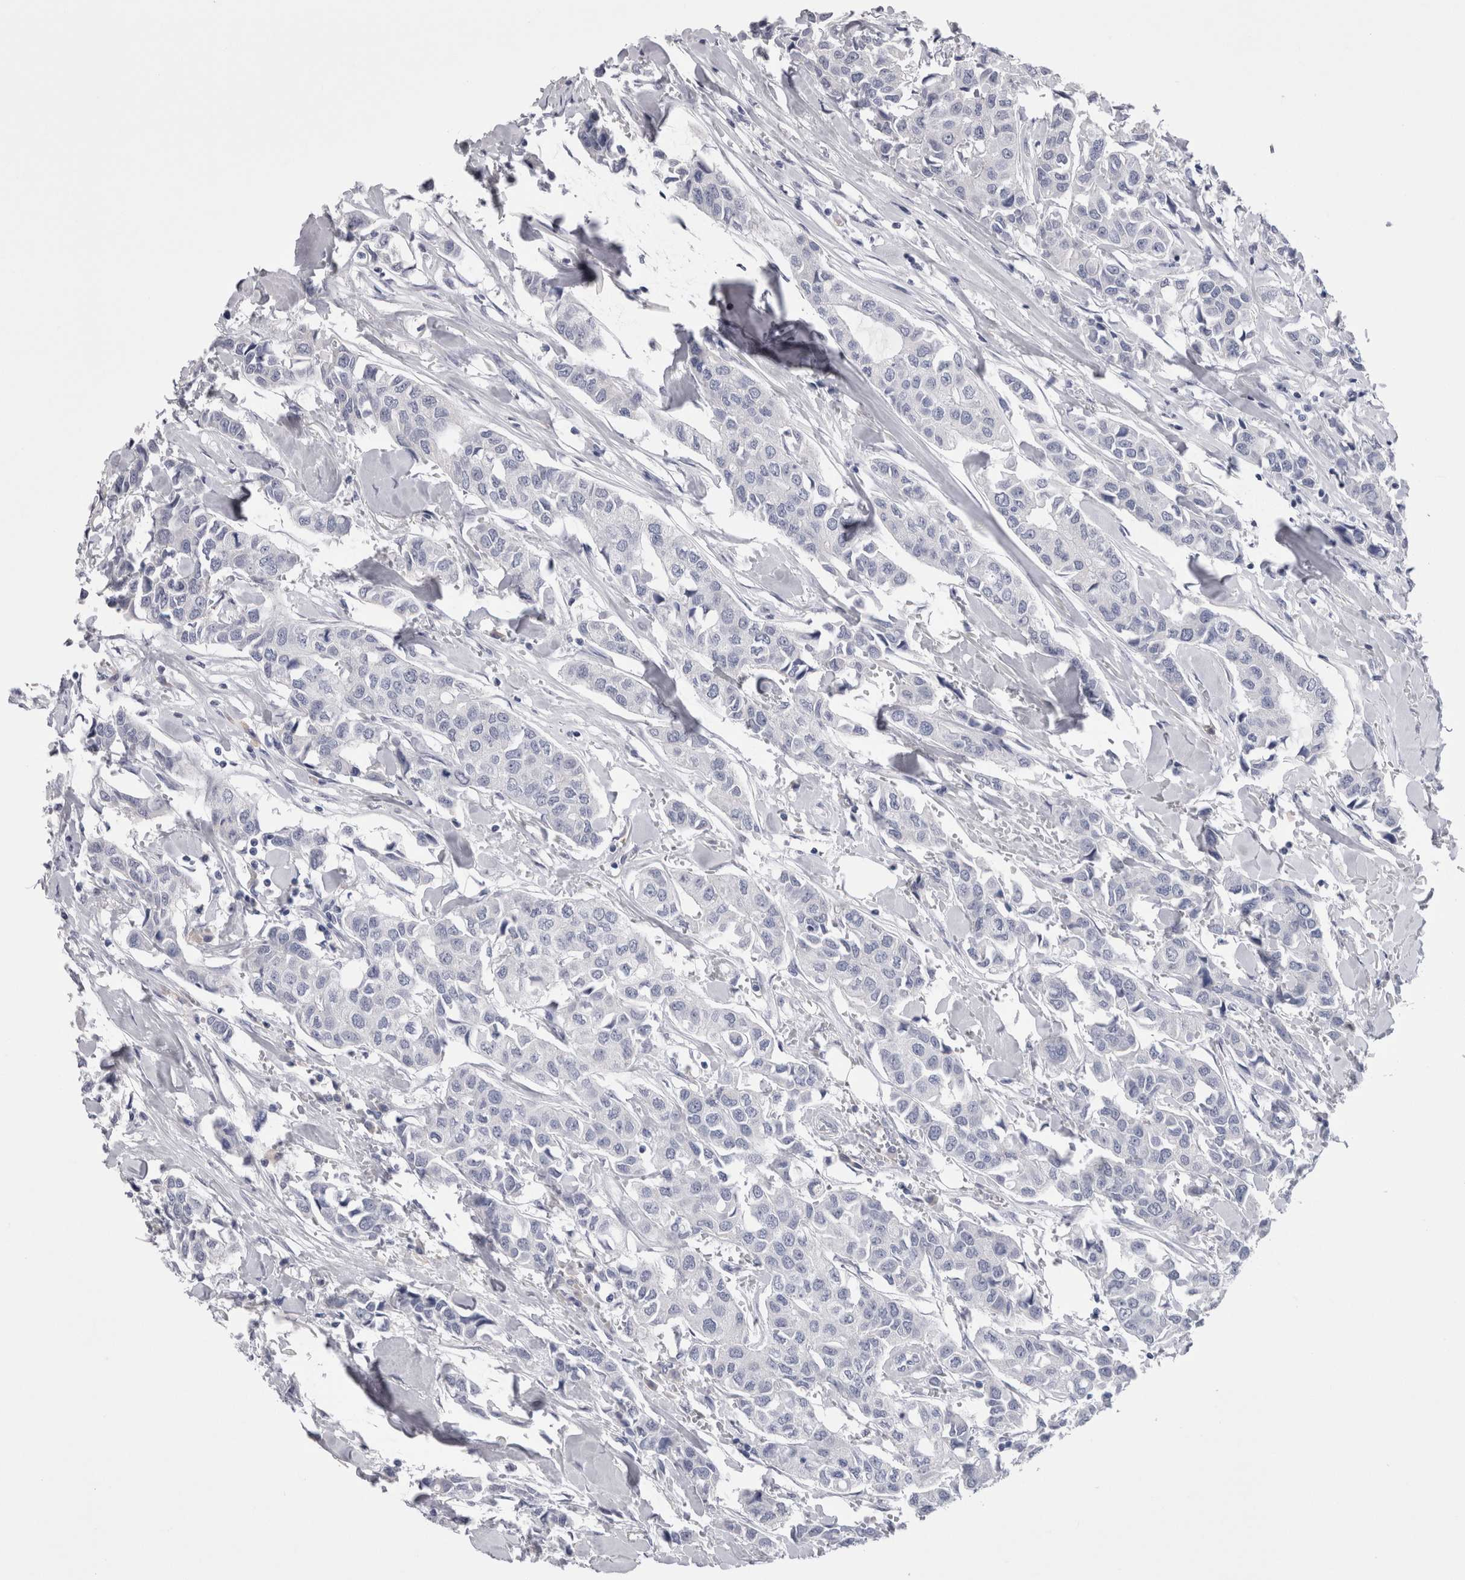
{"staining": {"intensity": "negative", "quantity": "none", "location": "none"}, "tissue": "breast cancer", "cell_type": "Tumor cells", "image_type": "cancer", "snomed": [{"axis": "morphology", "description": "Duct carcinoma"}, {"axis": "topography", "description": "Breast"}], "caption": "IHC micrograph of neoplastic tissue: human breast intraductal carcinoma stained with DAB demonstrates no significant protein staining in tumor cells.", "gene": "CDHR5", "patient": {"sex": "female", "age": 80}}